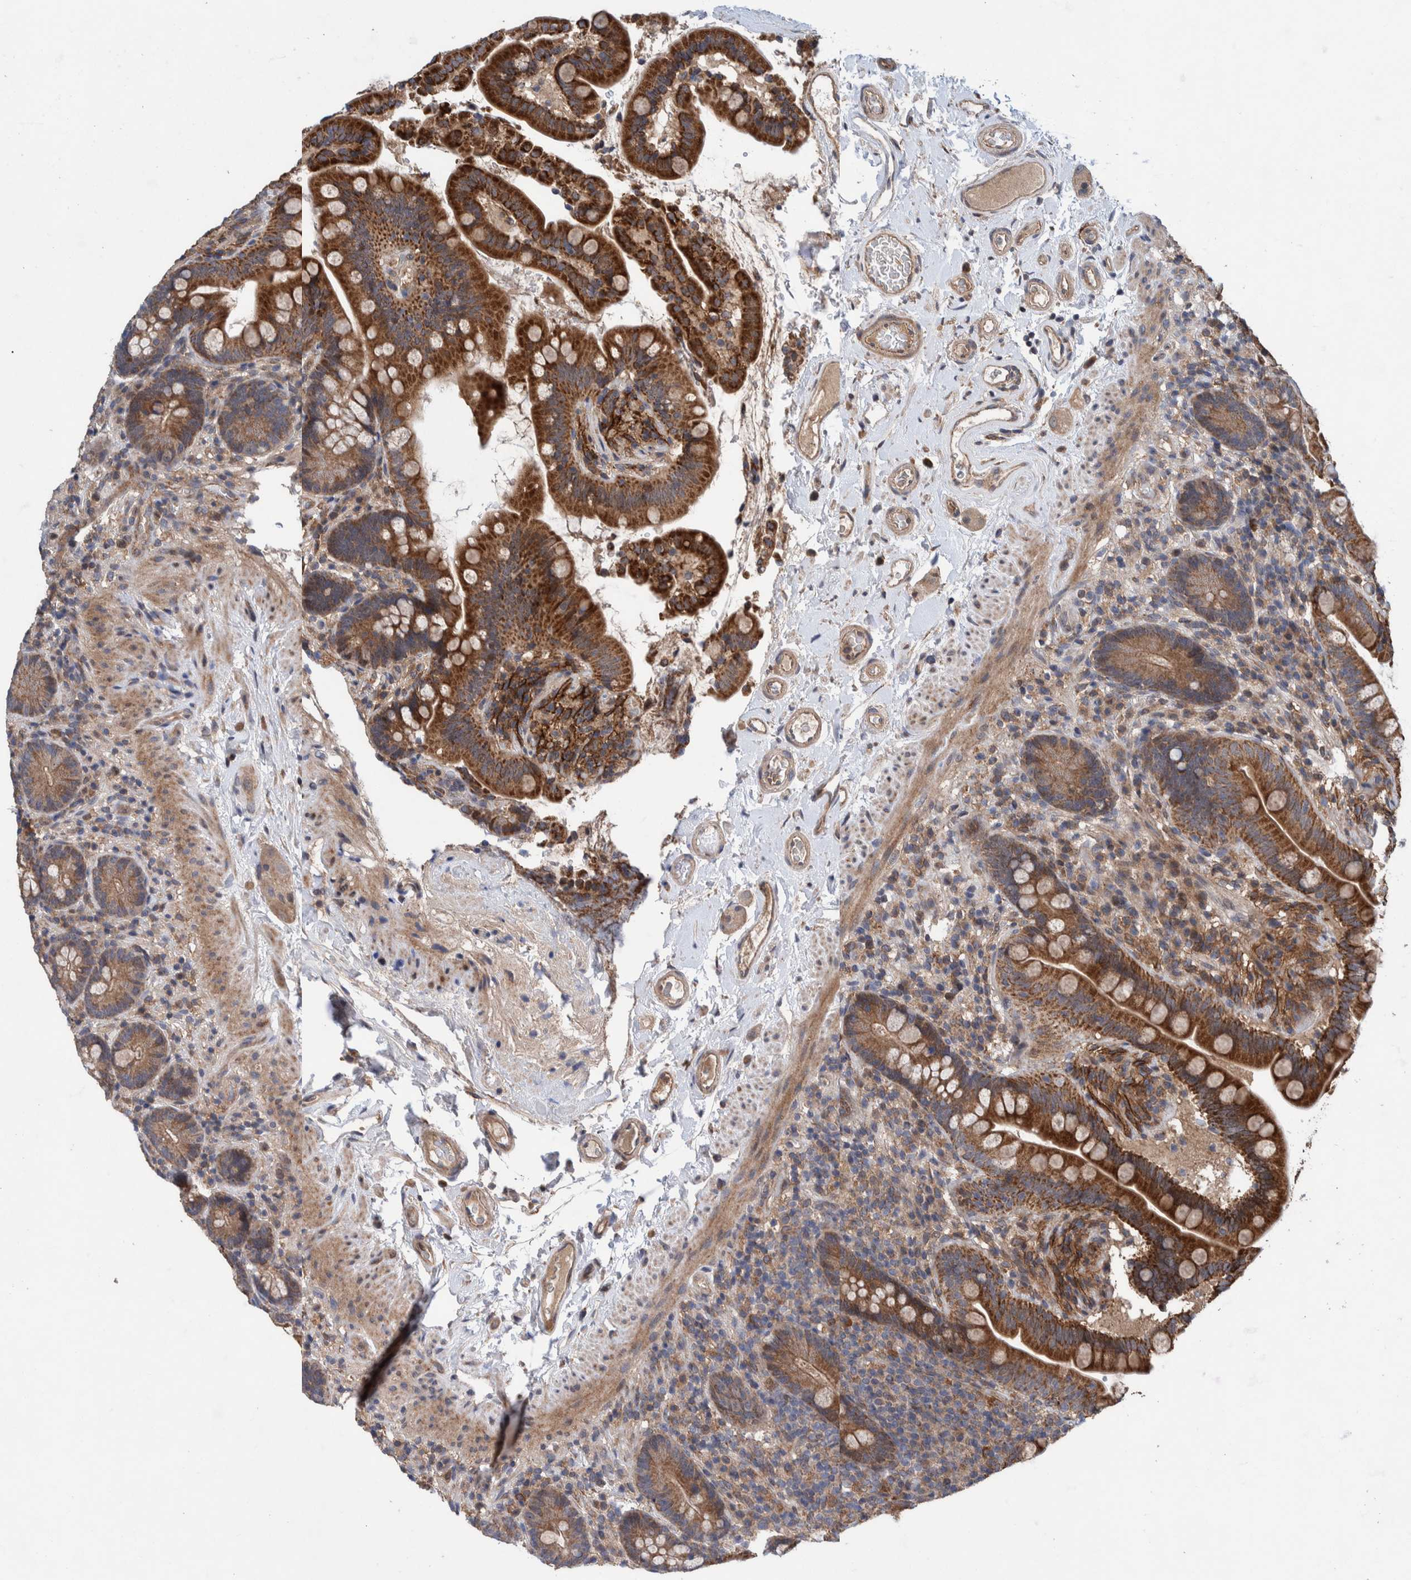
{"staining": {"intensity": "moderate", "quantity": ">75%", "location": "cytoplasmic/membranous"}, "tissue": "colon", "cell_type": "Endothelial cells", "image_type": "normal", "snomed": [{"axis": "morphology", "description": "Normal tissue, NOS"}, {"axis": "topography", "description": "Smooth muscle"}, {"axis": "topography", "description": "Colon"}], "caption": "A high-resolution micrograph shows immunohistochemistry (IHC) staining of normal colon, which shows moderate cytoplasmic/membranous staining in about >75% of endothelial cells.", "gene": "PIK3R6", "patient": {"sex": "male", "age": 73}}